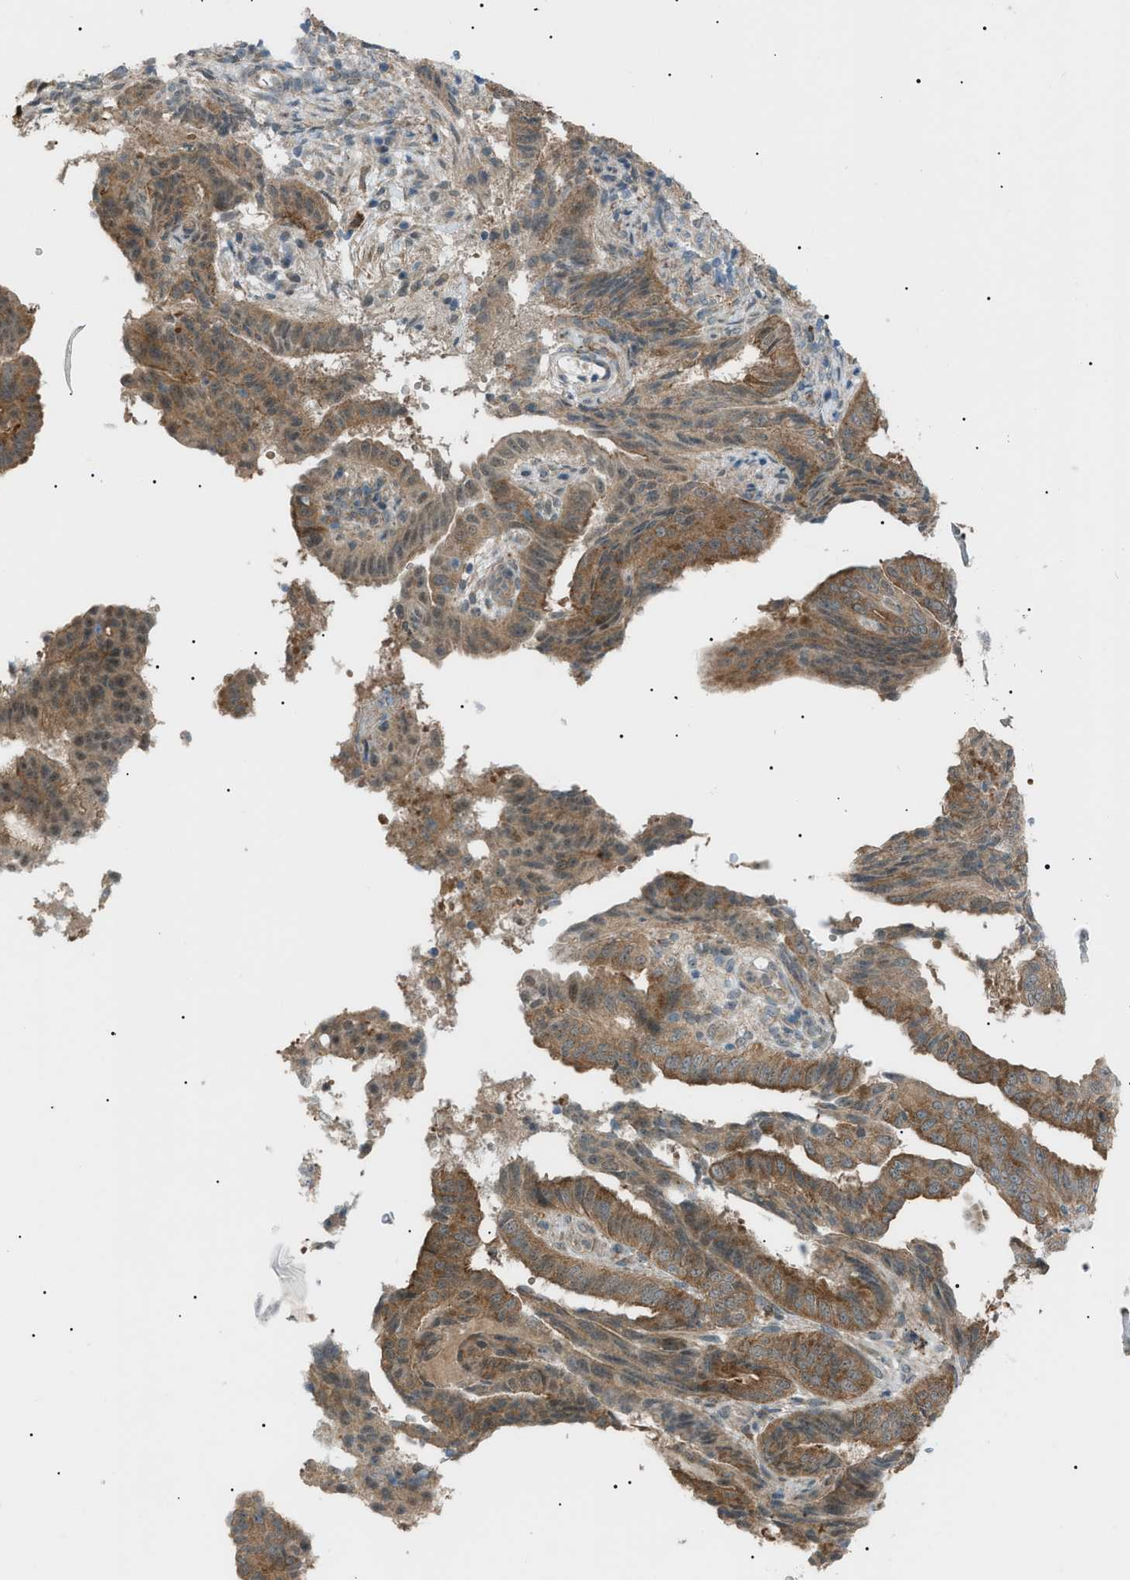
{"staining": {"intensity": "moderate", "quantity": ">75%", "location": "cytoplasmic/membranous"}, "tissue": "endometrial cancer", "cell_type": "Tumor cells", "image_type": "cancer", "snomed": [{"axis": "morphology", "description": "Adenocarcinoma, NOS"}, {"axis": "topography", "description": "Endometrium"}], "caption": "Human endometrial cancer stained for a protein (brown) shows moderate cytoplasmic/membranous positive staining in approximately >75% of tumor cells.", "gene": "LPIN2", "patient": {"sex": "female", "age": 58}}